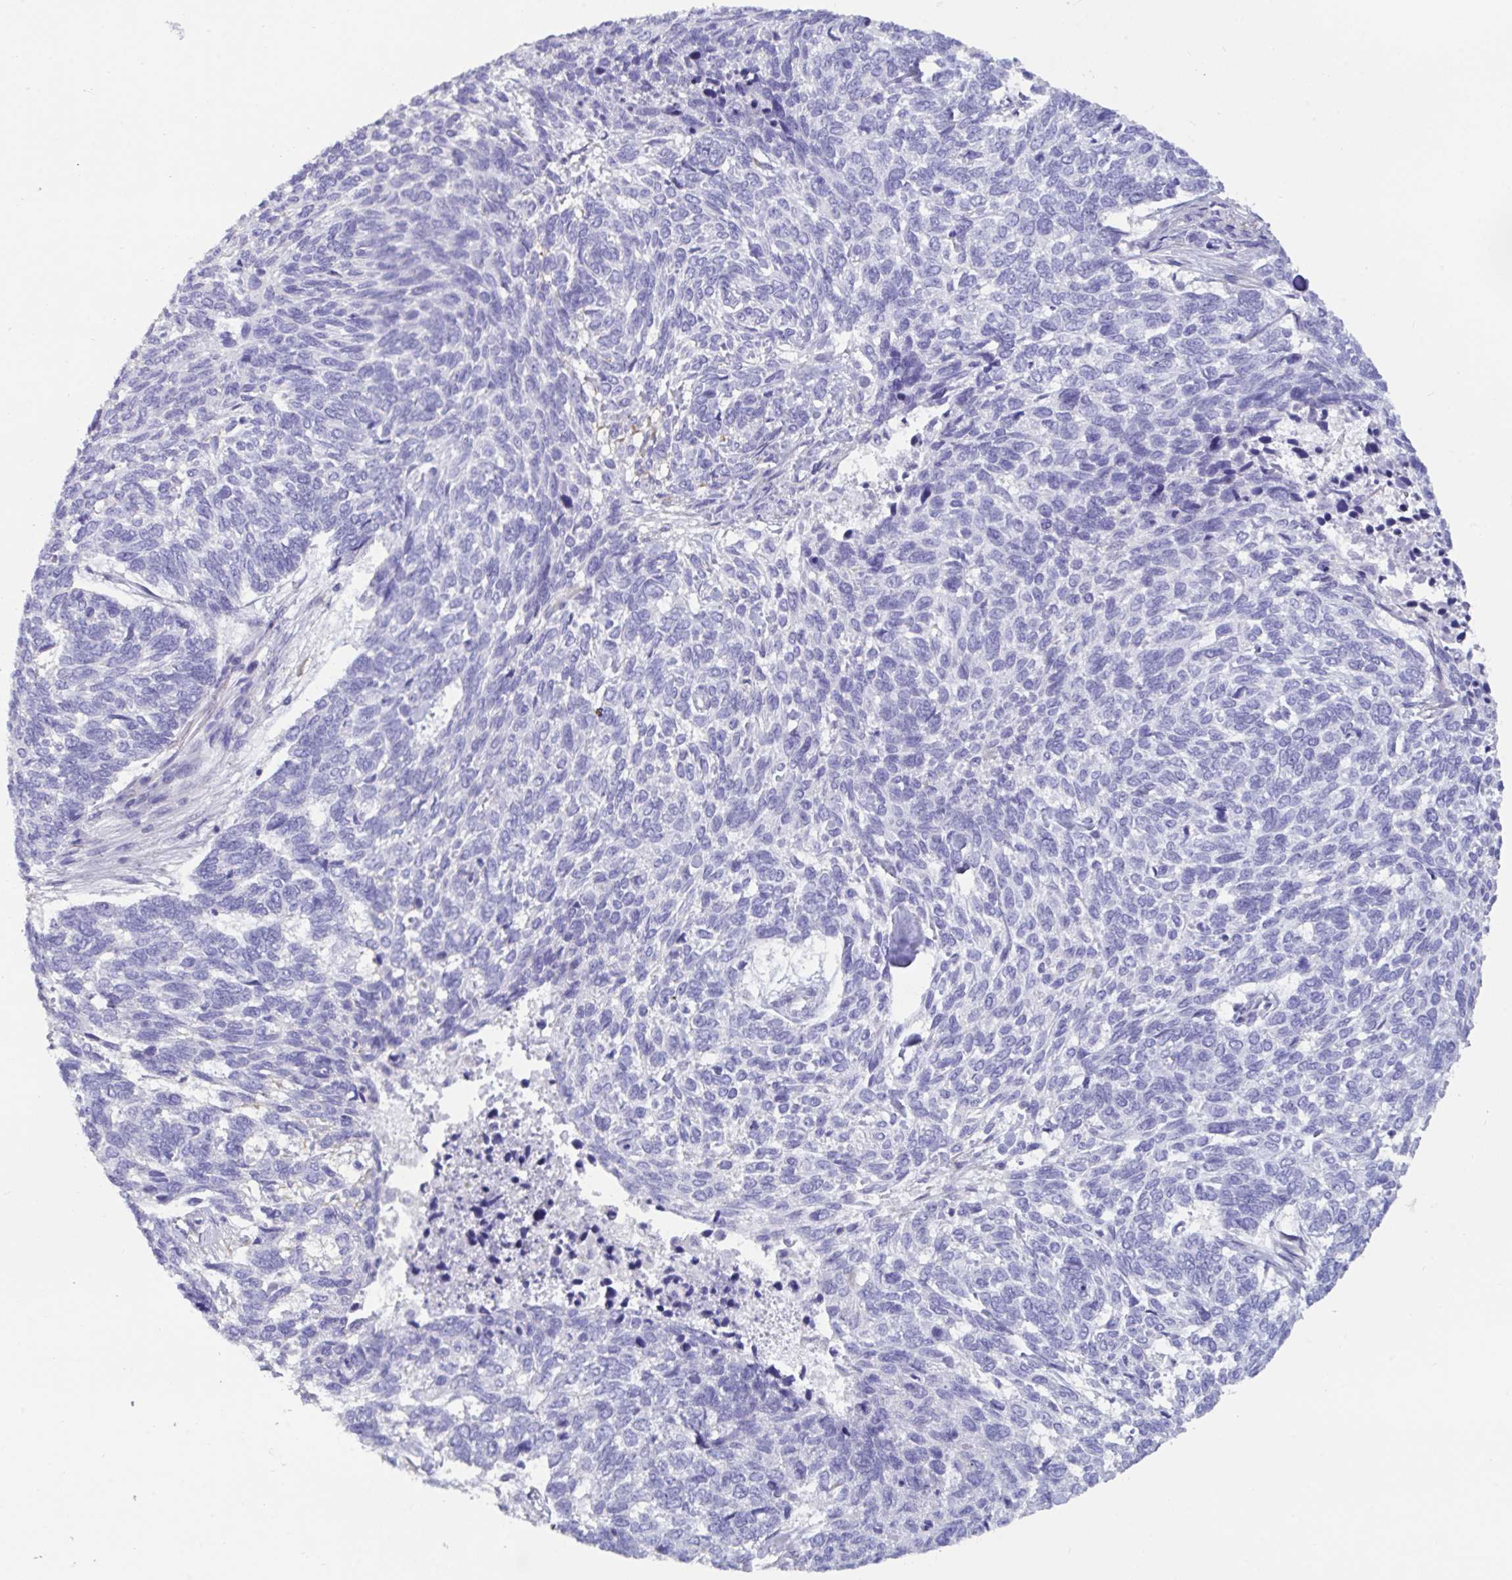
{"staining": {"intensity": "negative", "quantity": "none", "location": "none"}, "tissue": "skin cancer", "cell_type": "Tumor cells", "image_type": "cancer", "snomed": [{"axis": "morphology", "description": "Basal cell carcinoma"}, {"axis": "topography", "description": "Skin"}], "caption": "An image of human basal cell carcinoma (skin) is negative for staining in tumor cells.", "gene": "TNNC1", "patient": {"sex": "female", "age": 65}}